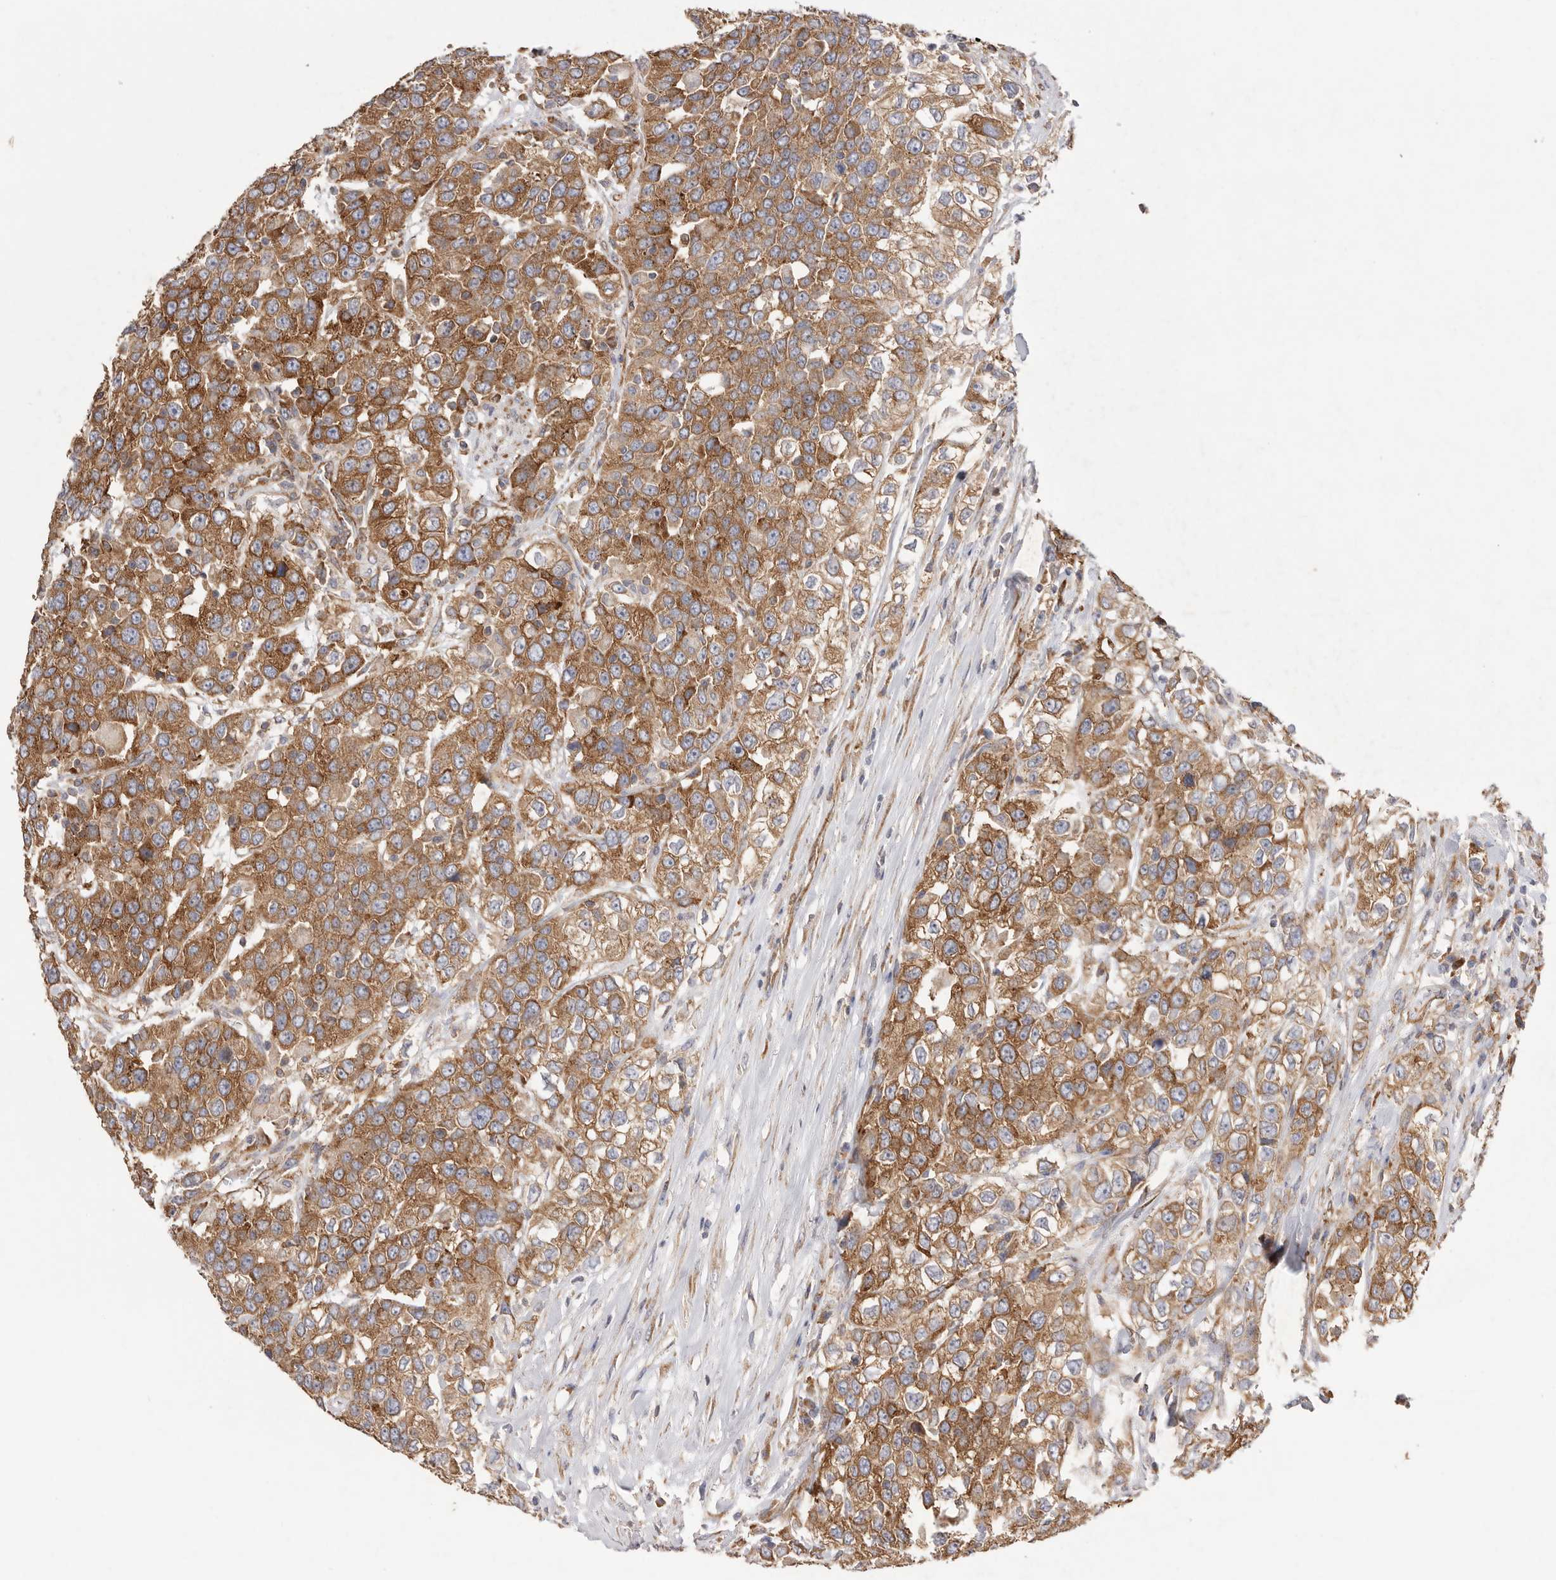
{"staining": {"intensity": "moderate", "quantity": ">75%", "location": "cytoplasmic/membranous"}, "tissue": "urothelial cancer", "cell_type": "Tumor cells", "image_type": "cancer", "snomed": [{"axis": "morphology", "description": "Urothelial carcinoma, High grade"}, {"axis": "topography", "description": "Urinary bladder"}], "caption": "Immunohistochemistry staining of urothelial cancer, which displays medium levels of moderate cytoplasmic/membranous positivity in about >75% of tumor cells indicating moderate cytoplasmic/membranous protein staining. The staining was performed using DAB (3,3'-diaminobenzidine) (brown) for protein detection and nuclei were counterstained in hematoxylin (blue).", "gene": "SERBP1", "patient": {"sex": "female", "age": 80}}